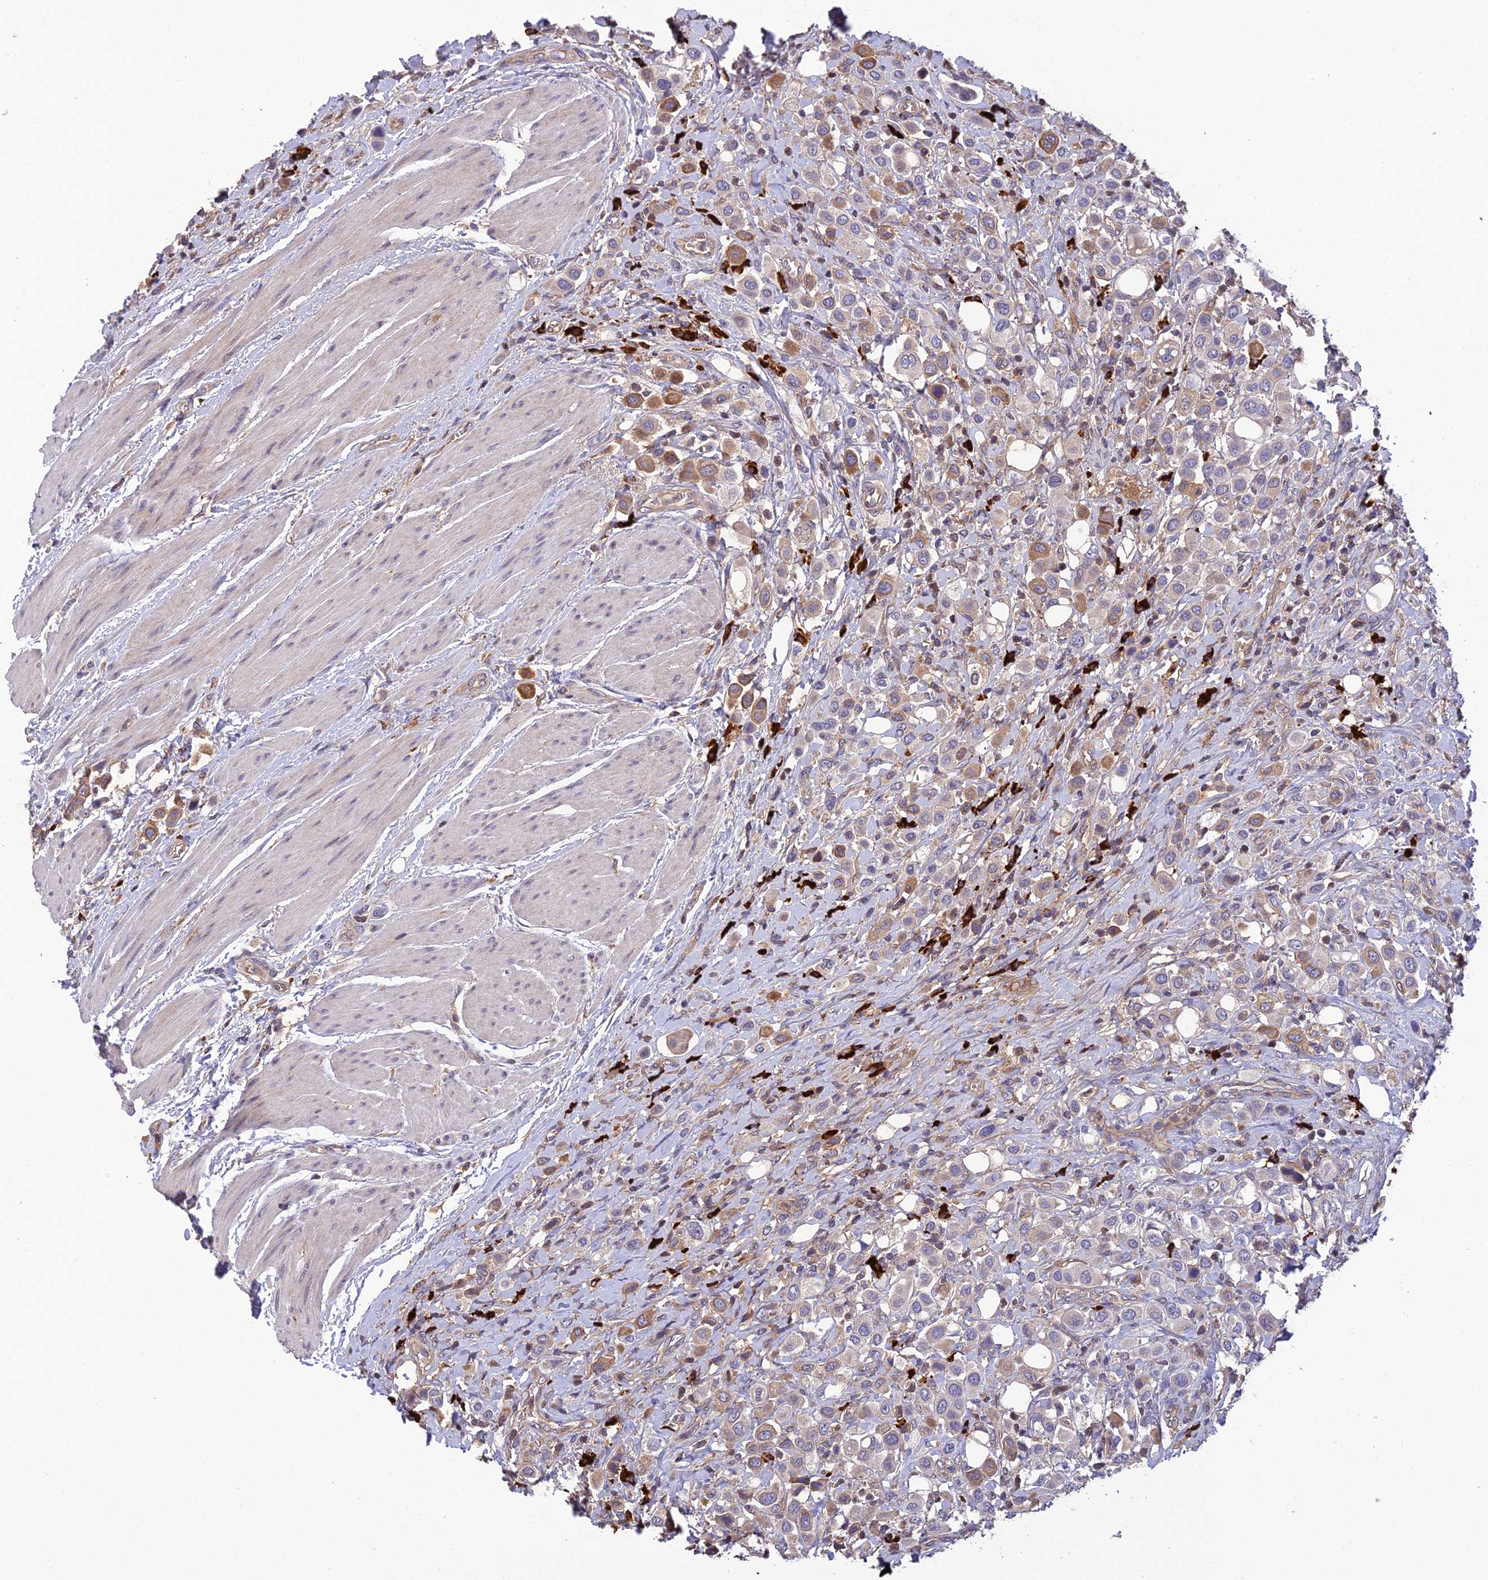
{"staining": {"intensity": "moderate", "quantity": "25%-75%", "location": "cytoplasmic/membranous"}, "tissue": "urothelial cancer", "cell_type": "Tumor cells", "image_type": "cancer", "snomed": [{"axis": "morphology", "description": "Urothelial carcinoma, High grade"}, {"axis": "topography", "description": "Urinary bladder"}], "caption": "DAB immunohistochemical staining of human high-grade urothelial carcinoma demonstrates moderate cytoplasmic/membranous protein positivity in approximately 25%-75% of tumor cells.", "gene": "MIOS", "patient": {"sex": "male", "age": 50}}